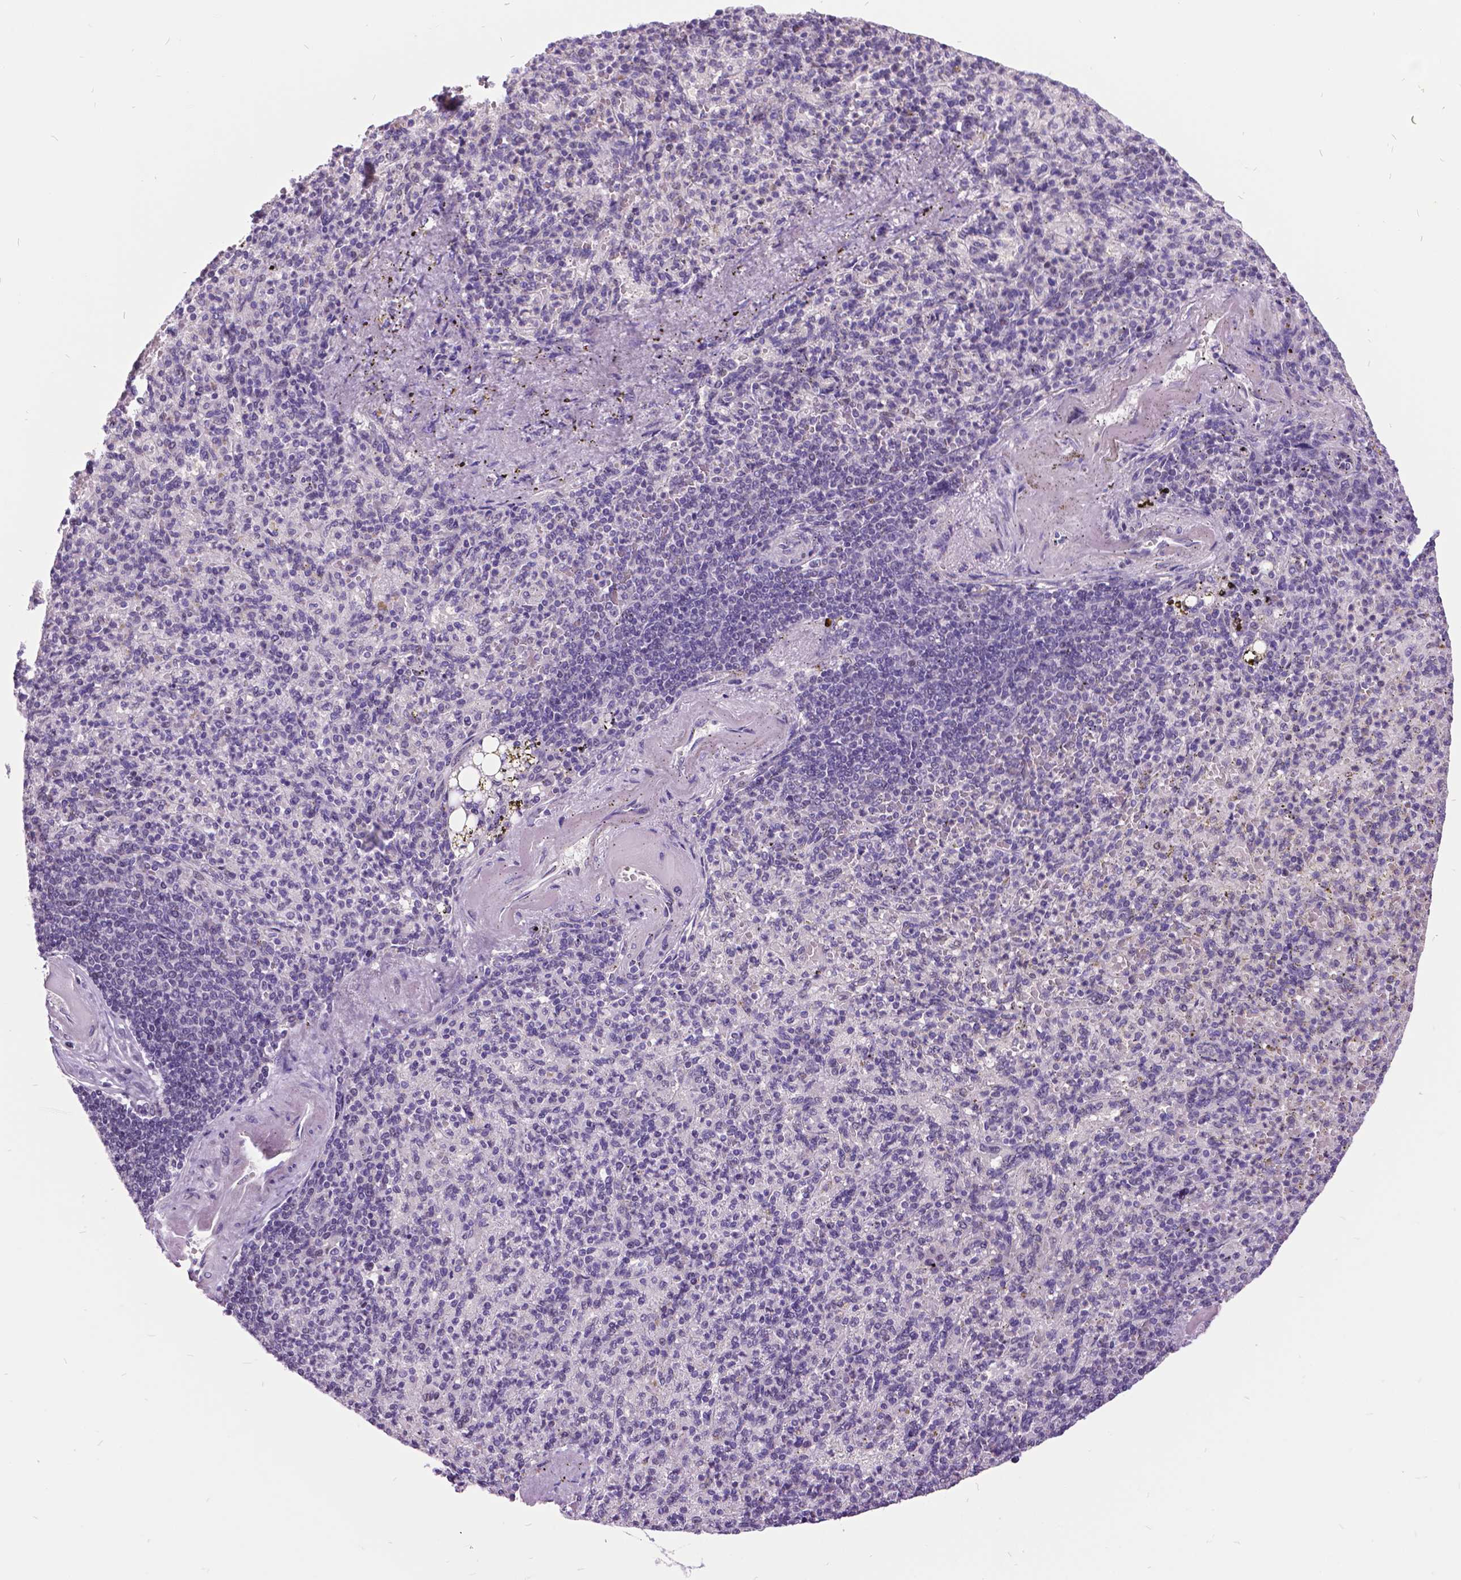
{"staining": {"intensity": "negative", "quantity": "none", "location": "none"}, "tissue": "spleen", "cell_type": "Cells in red pulp", "image_type": "normal", "snomed": [{"axis": "morphology", "description": "Normal tissue, NOS"}, {"axis": "topography", "description": "Spleen"}], "caption": "This is a image of immunohistochemistry (IHC) staining of unremarkable spleen, which shows no staining in cells in red pulp. (Brightfield microscopy of DAB immunohistochemistry (IHC) at high magnification).", "gene": "DPF3", "patient": {"sex": "female", "age": 74}}